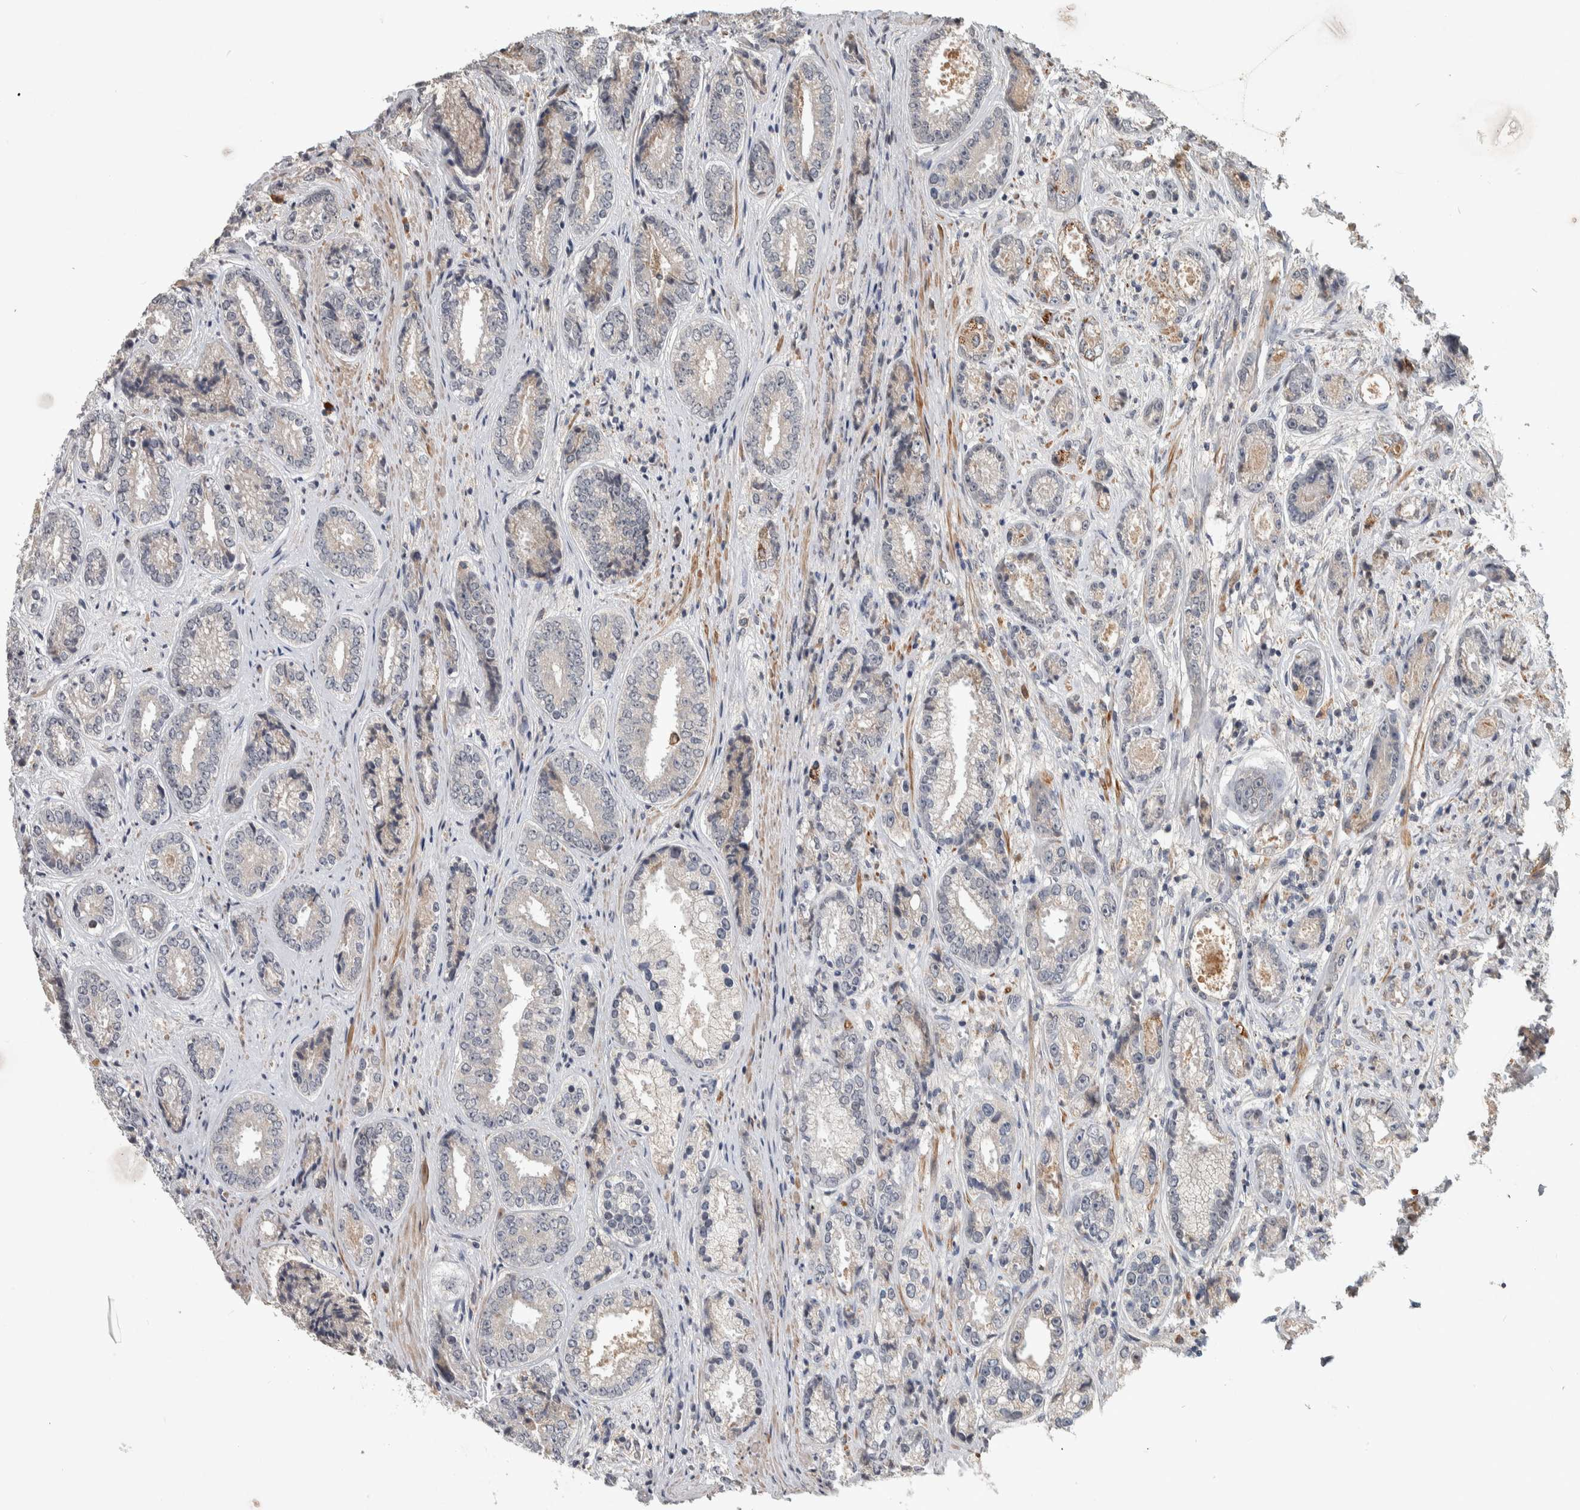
{"staining": {"intensity": "negative", "quantity": "none", "location": "none"}, "tissue": "prostate cancer", "cell_type": "Tumor cells", "image_type": "cancer", "snomed": [{"axis": "morphology", "description": "Adenocarcinoma, High grade"}, {"axis": "topography", "description": "Prostate"}], "caption": "Immunohistochemistry (IHC) photomicrograph of neoplastic tissue: high-grade adenocarcinoma (prostate) stained with DAB exhibits no significant protein expression in tumor cells. The staining was performed using DAB (3,3'-diaminobenzidine) to visualize the protein expression in brown, while the nuclei were stained in blue with hematoxylin (Magnification: 20x).", "gene": "CHRM3", "patient": {"sex": "male", "age": 61}}